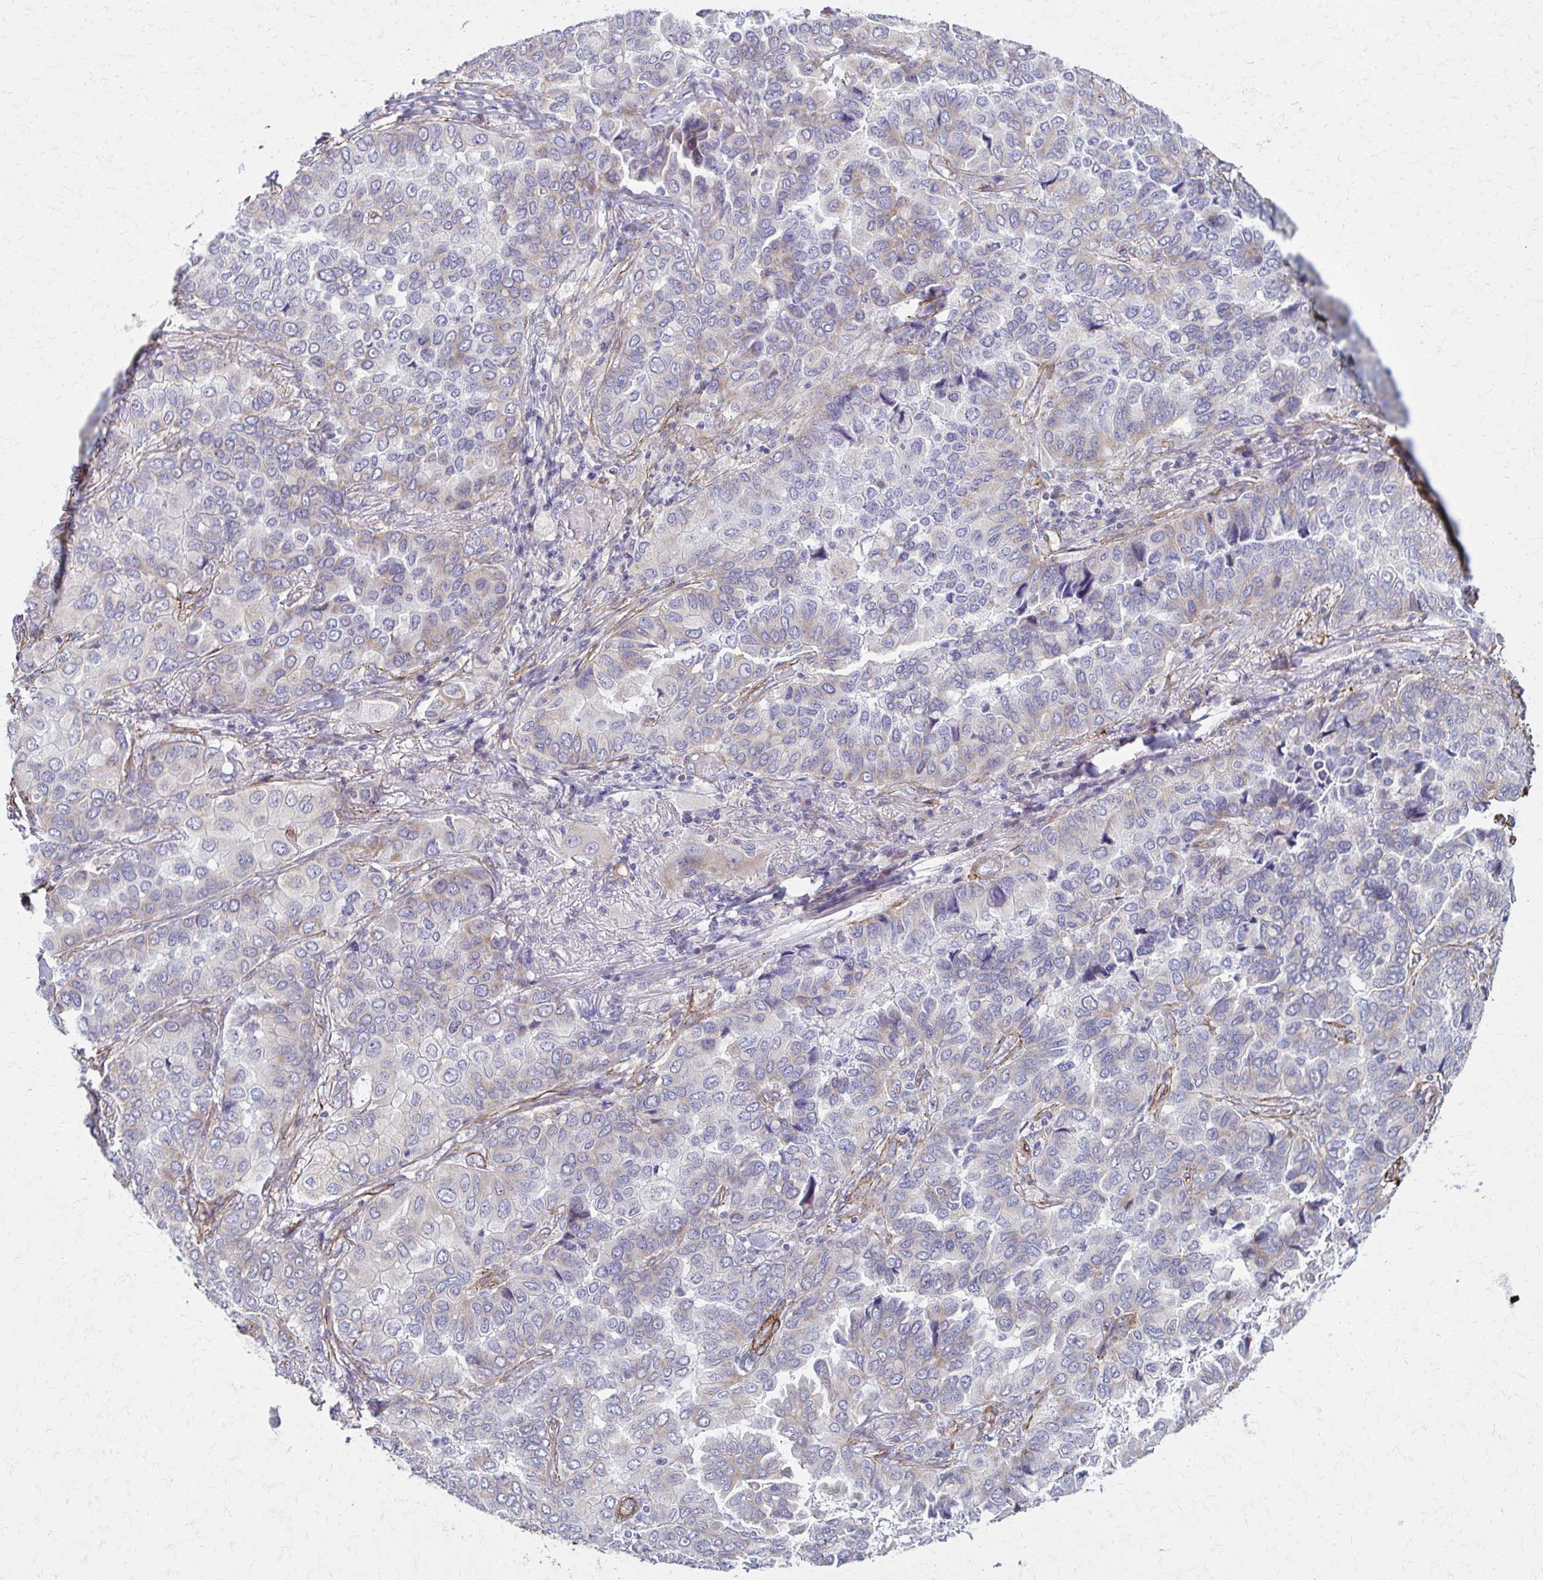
{"staining": {"intensity": "negative", "quantity": "none", "location": "none"}, "tissue": "lung cancer", "cell_type": "Tumor cells", "image_type": "cancer", "snomed": [{"axis": "morphology", "description": "Aneuploidy"}, {"axis": "morphology", "description": "Adenocarcinoma, NOS"}, {"axis": "morphology", "description": "Adenocarcinoma, metastatic, NOS"}, {"axis": "topography", "description": "Lymph node"}, {"axis": "topography", "description": "Lung"}], "caption": "Immunohistochemistry photomicrograph of neoplastic tissue: lung adenocarcinoma stained with DAB (3,3'-diaminobenzidine) displays no significant protein positivity in tumor cells.", "gene": "TIMMDC1", "patient": {"sex": "female", "age": 48}}